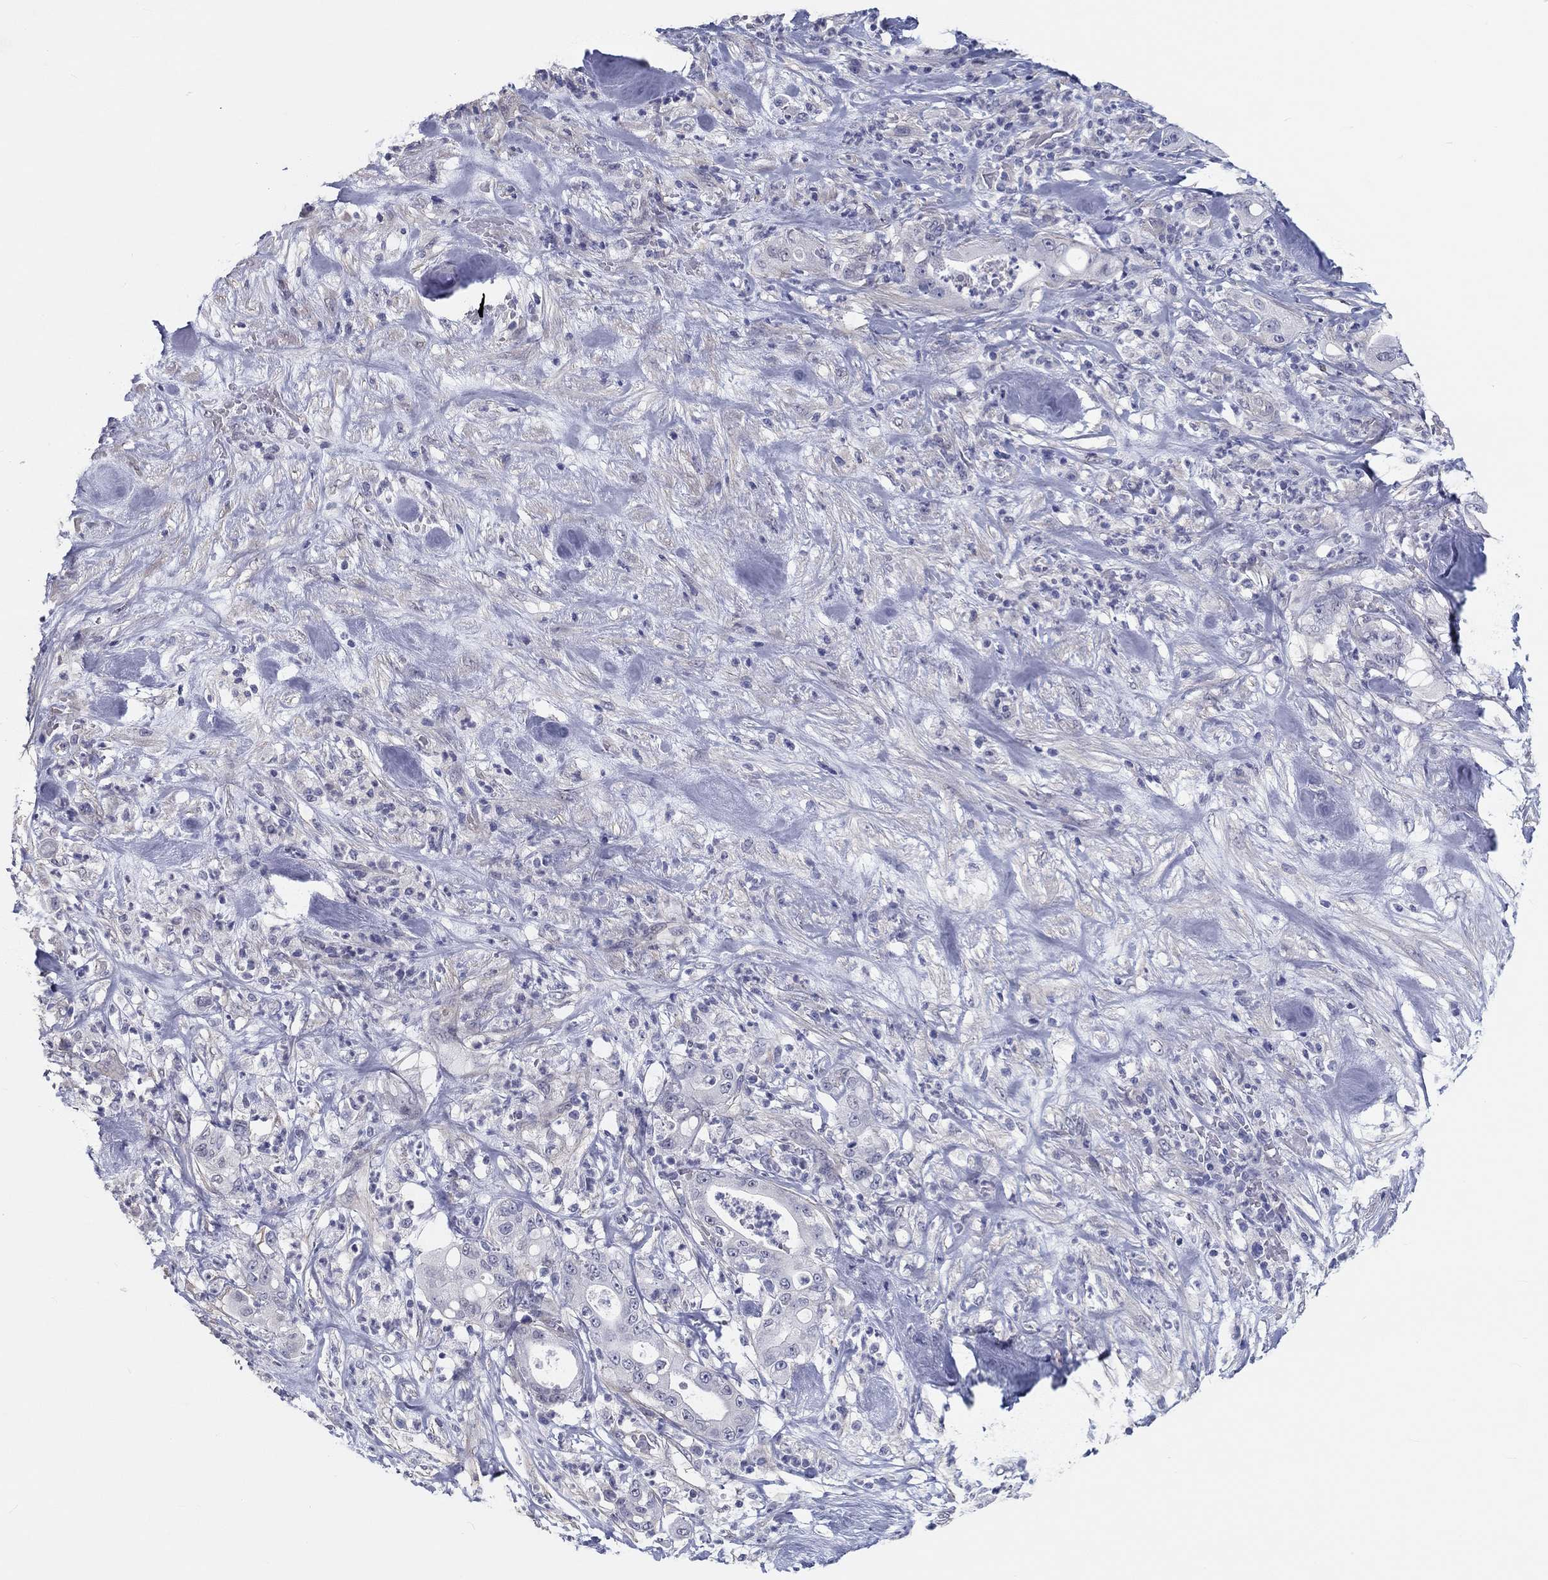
{"staining": {"intensity": "negative", "quantity": "none", "location": "none"}, "tissue": "pancreatic cancer", "cell_type": "Tumor cells", "image_type": "cancer", "snomed": [{"axis": "morphology", "description": "Adenocarcinoma, NOS"}, {"axis": "topography", "description": "Pancreas"}], "caption": "Tumor cells are negative for protein expression in human adenocarcinoma (pancreatic).", "gene": "CRYGD", "patient": {"sex": "male", "age": 71}}